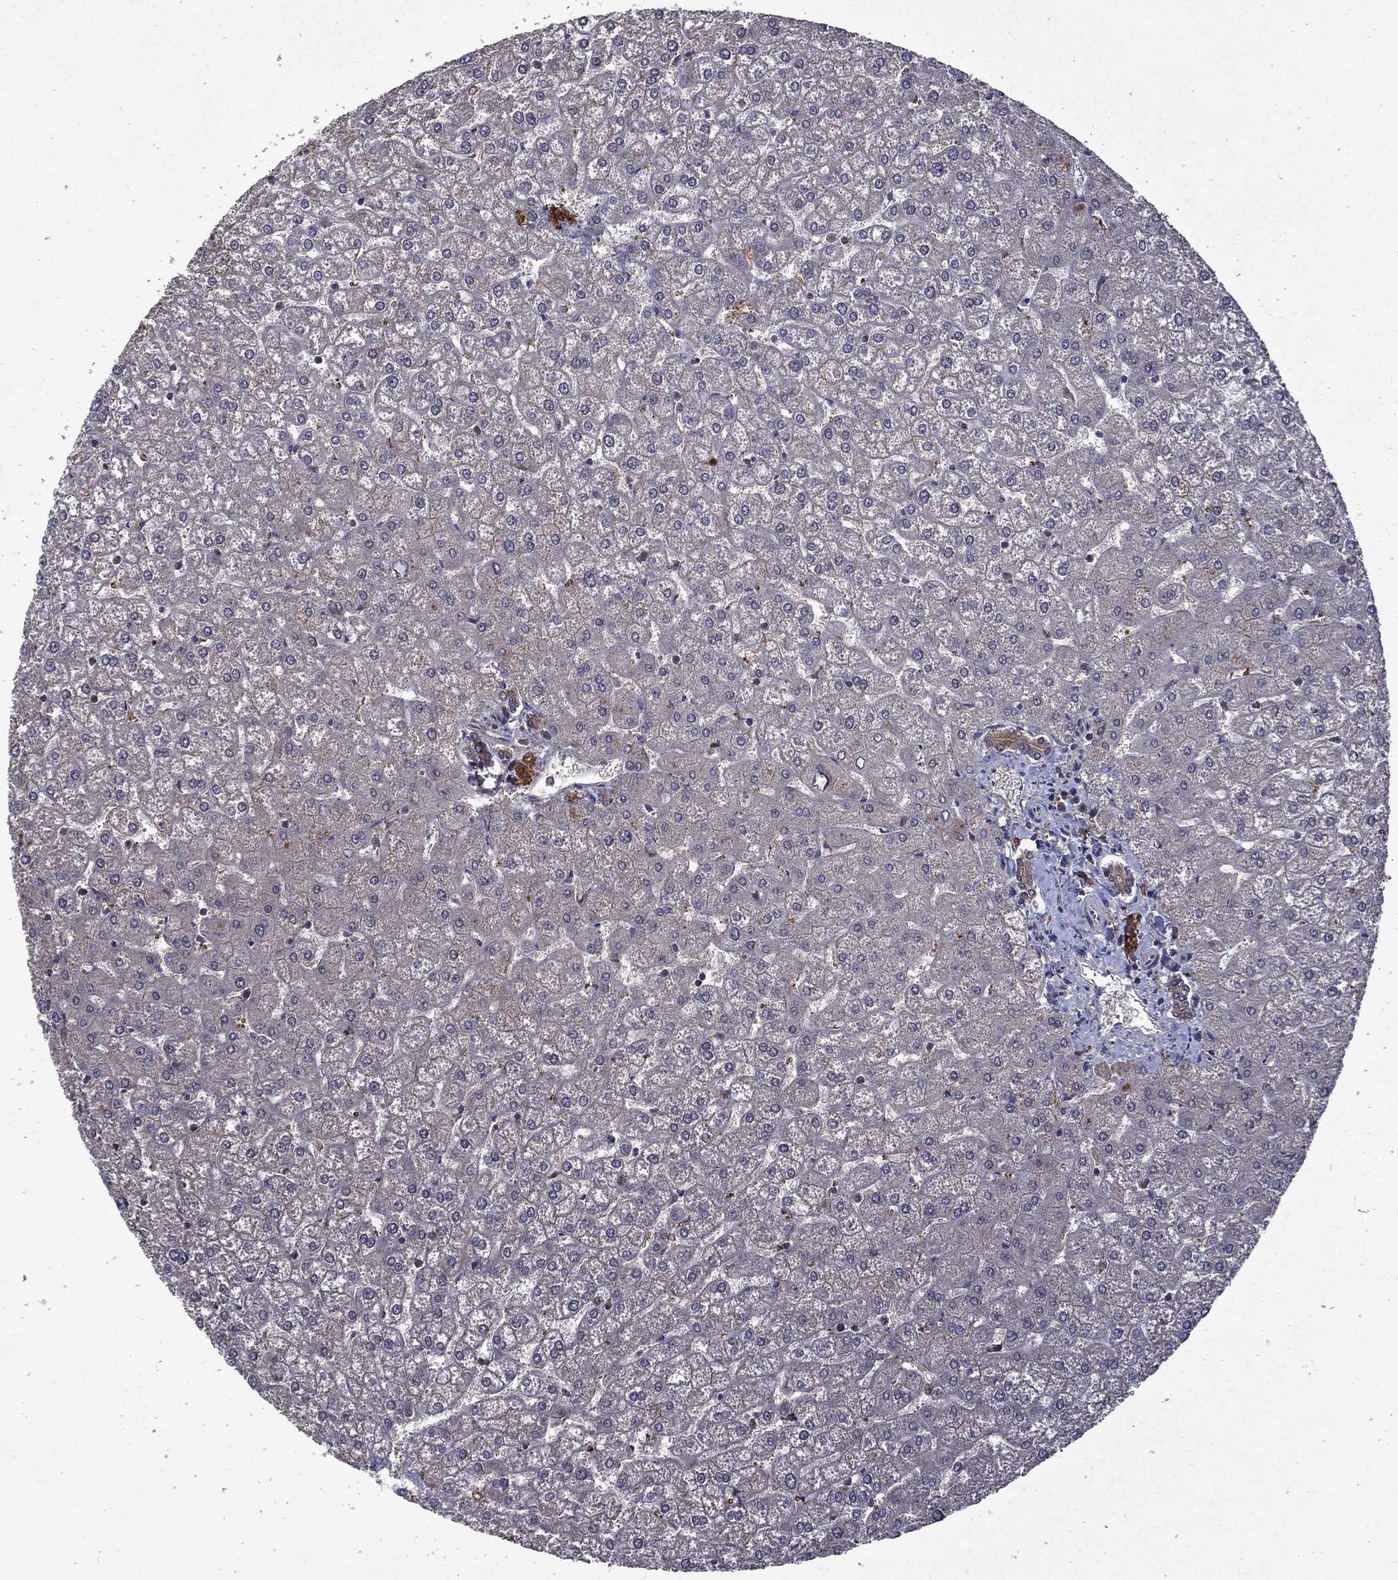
{"staining": {"intensity": "negative", "quantity": "none", "location": "none"}, "tissue": "liver", "cell_type": "Cholangiocytes", "image_type": "normal", "snomed": [{"axis": "morphology", "description": "Normal tissue, NOS"}, {"axis": "topography", "description": "Liver"}], "caption": "Protein analysis of normal liver exhibits no significant staining in cholangiocytes.", "gene": "MTAP", "patient": {"sex": "female", "age": 32}}